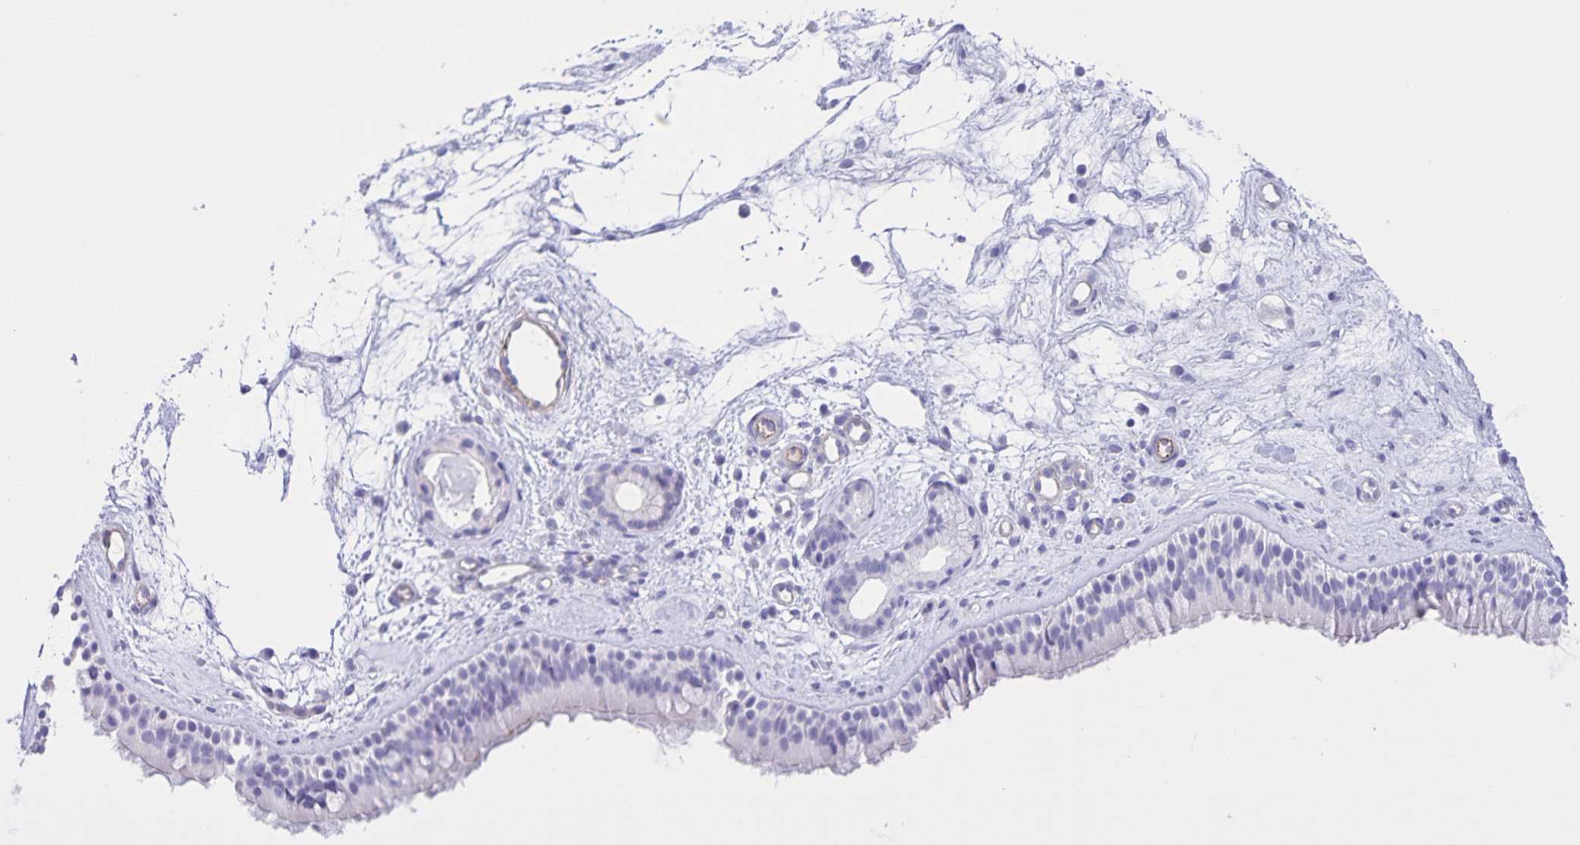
{"staining": {"intensity": "negative", "quantity": "none", "location": "none"}, "tissue": "nasopharynx", "cell_type": "Respiratory epithelial cells", "image_type": "normal", "snomed": [{"axis": "morphology", "description": "Normal tissue, NOS"}, {"axis": "topography", "description": "Nasopharynx"}], "caption": "IHC of normal nasopharynx displays no positivity in respiratory epithelial cells.", "gene": "UBQLN3", "patient": {"sex": "female", "age": 70}}